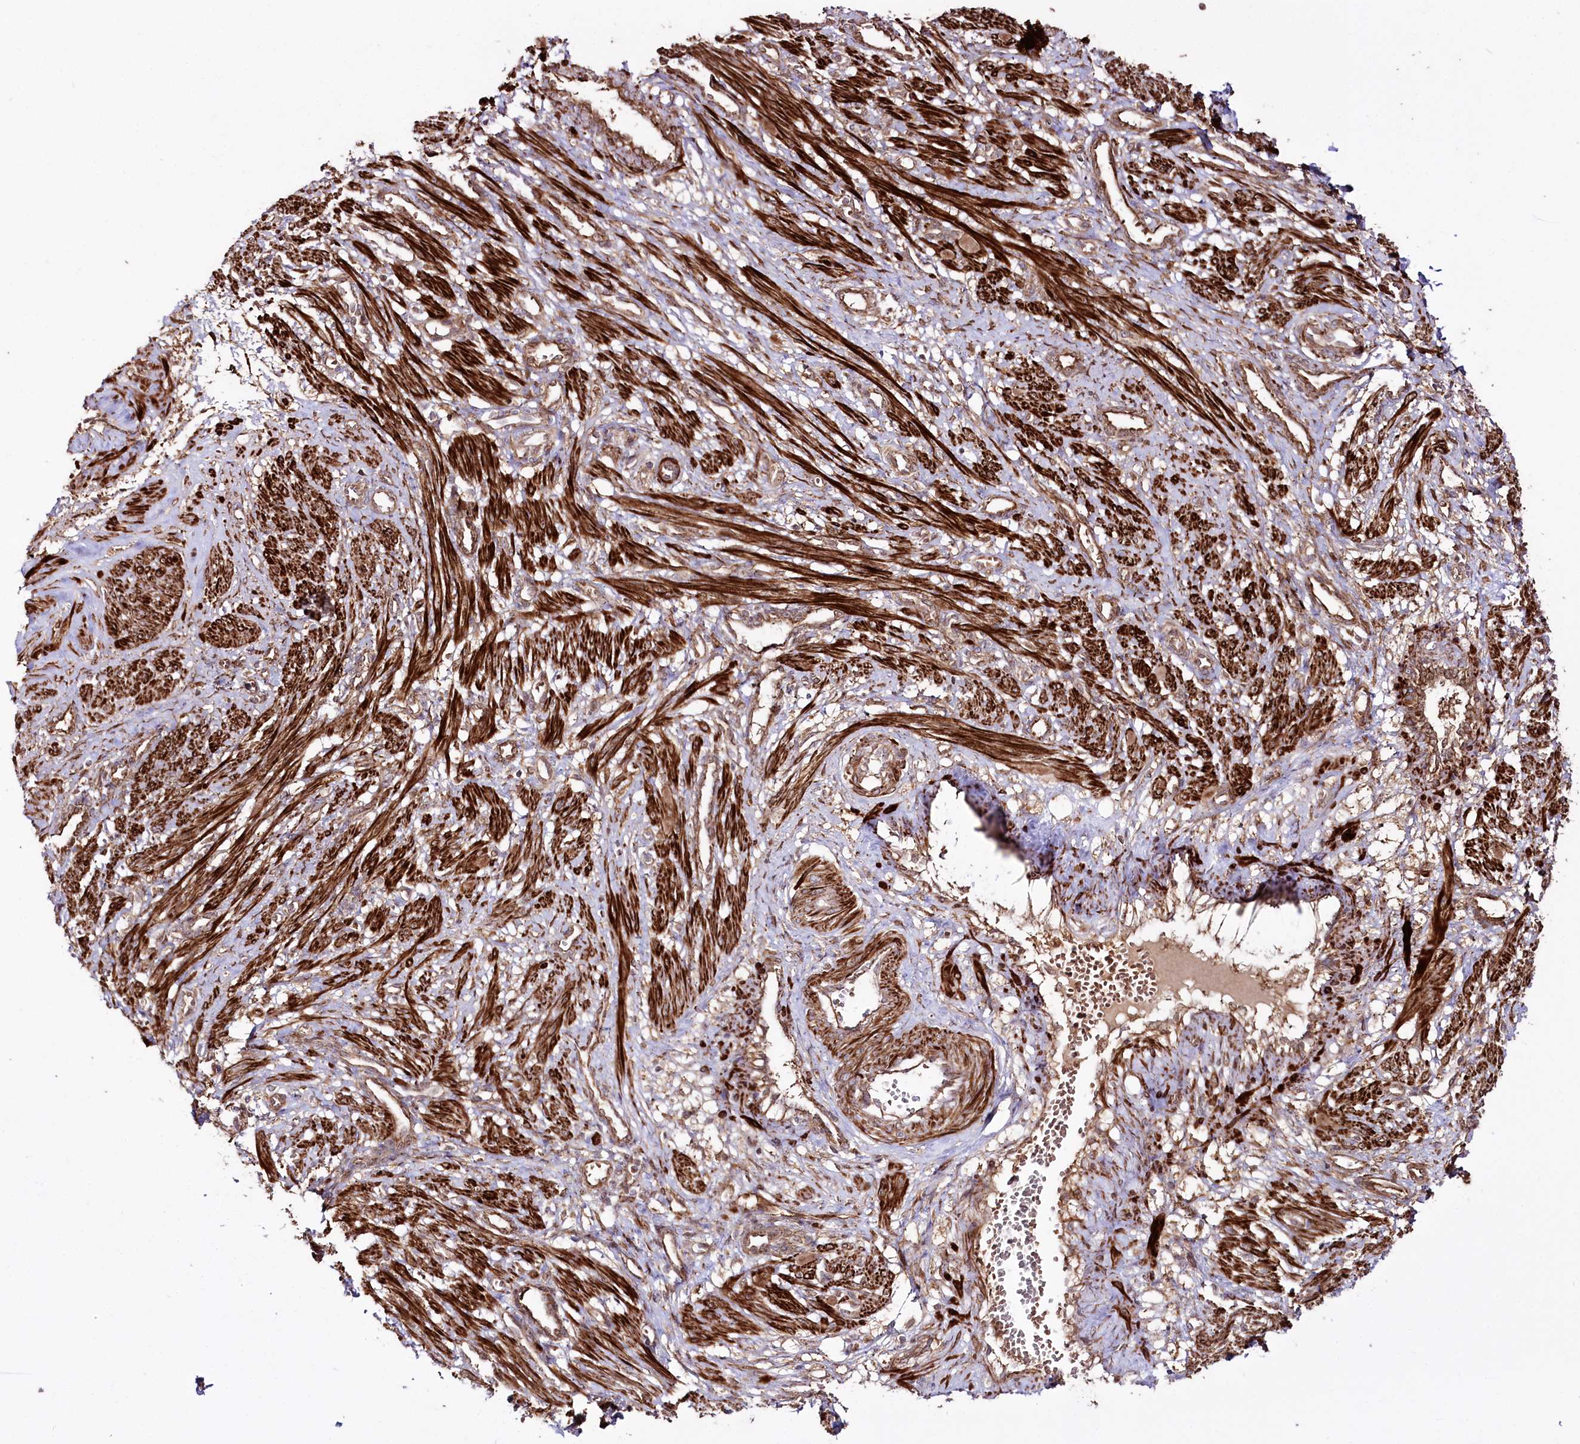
{"staining": {"intensity": "strong", "quantity": ">75%", "location": "cytoplasmic/membranous"}, "tissue": "smooth muscle", "cell_type": "Smooth muscle cells", "image_type": "normal", "snomed": [{"axis": "morphology", "description": "Normal tissue, NOS"}, {"axis": "topography", "description": "Endometrium"}], "caption": "Strong cytoplasmic/membranous expression for a protein is appreciated in about >75% of smooth muscle cells of normal smooth muscle using immunohistochemistry (IHC).", "gene": "REXO2", "patient": {"sex": "female", "age": 33}}